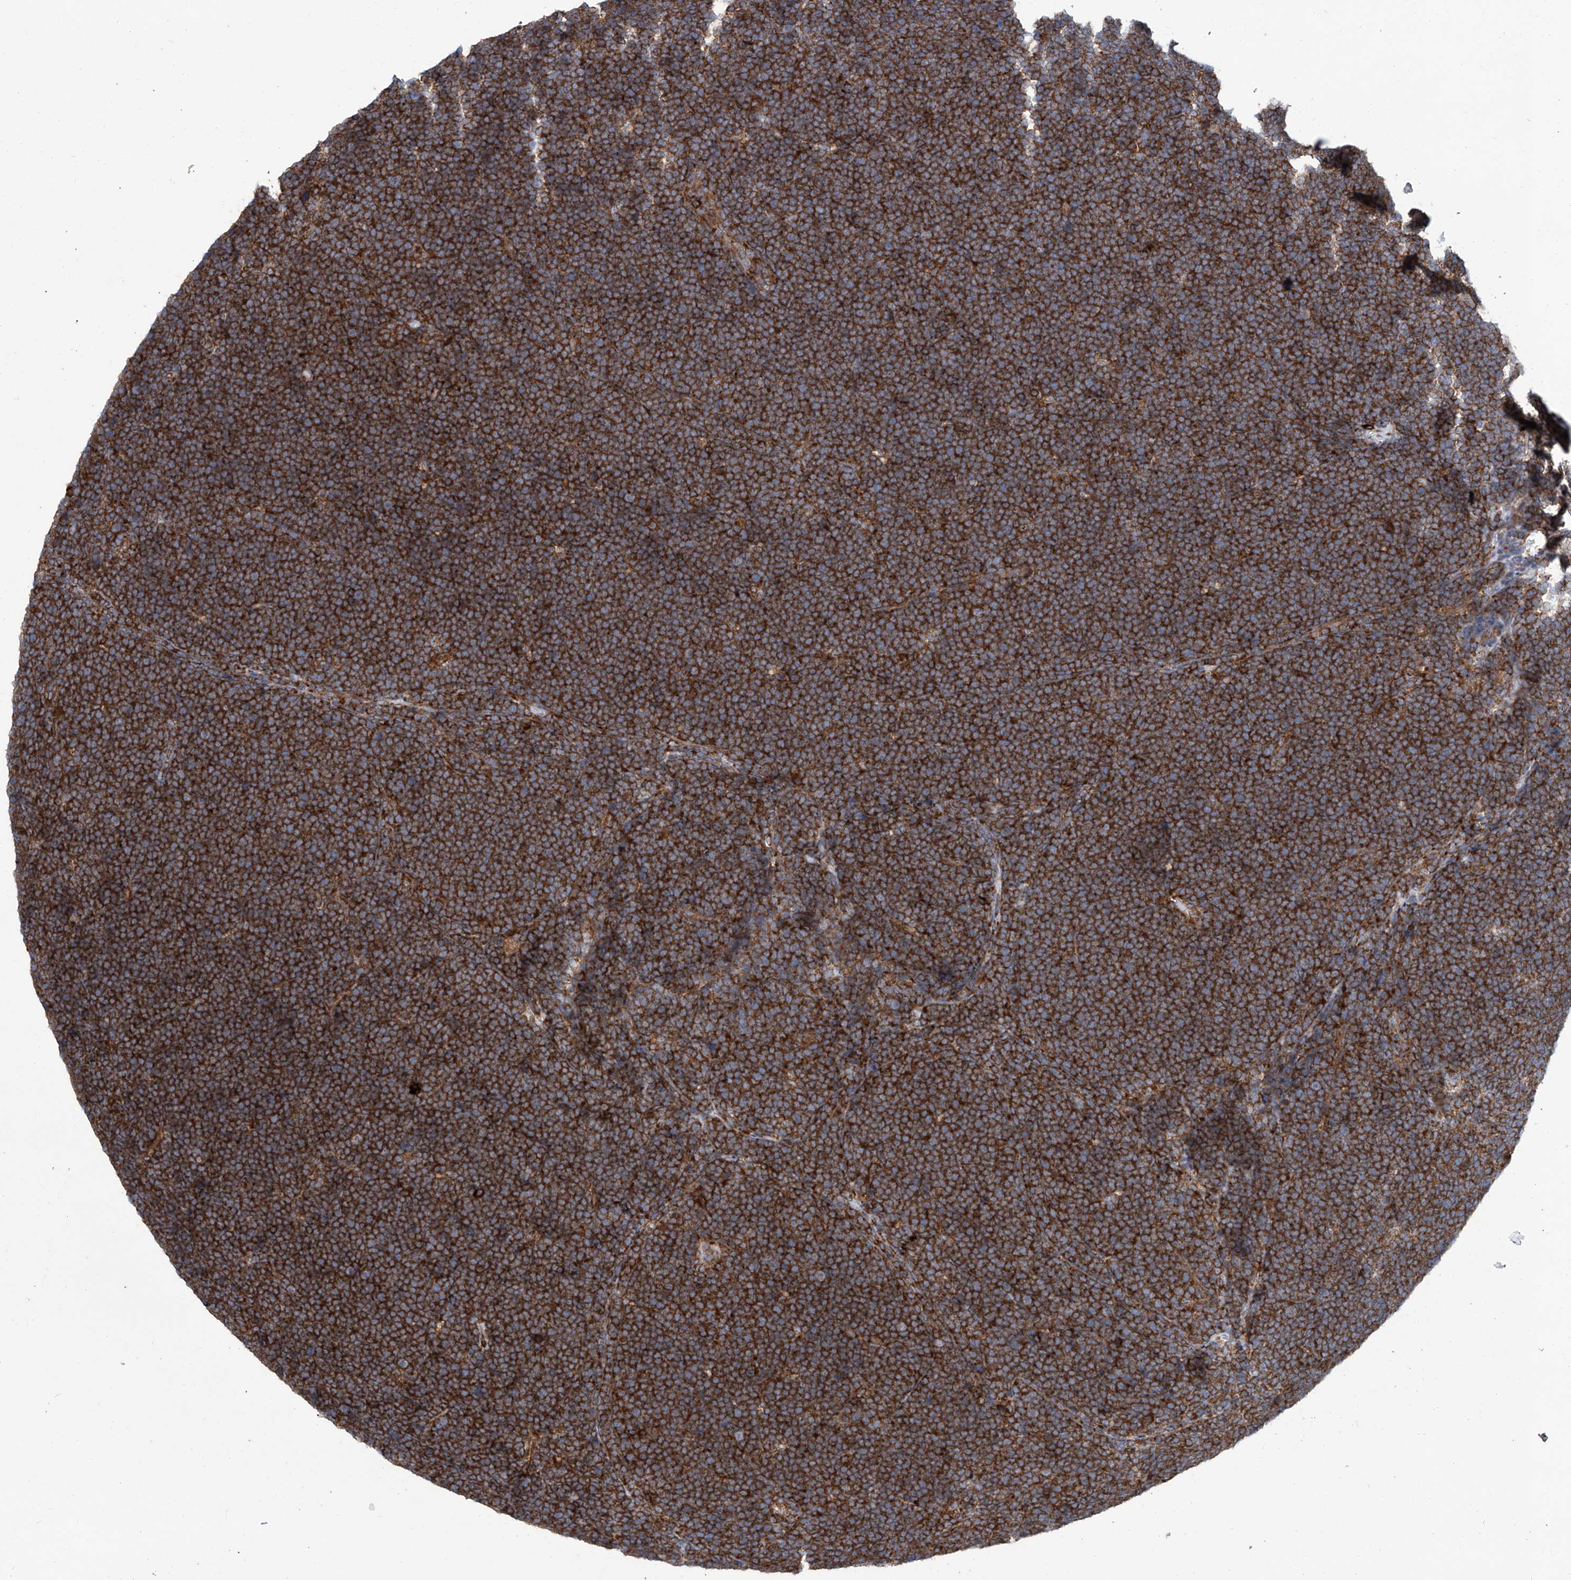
{"staining": {"intensity": "strong", "quantity": ">75%", "location": "cytoplasmic/membranous"}, "tissue": "lymphoma", "cell_type": "Tumor cells", "image_type": "cancer", "snomed": [{"axis": "morphology", "description": "Malignant lymphoma, non-Hodgkin's type, High grade"}, {"axis": "topography", "description": "Lymph node"}], "caption": "Protein expression analysis of human lymphoma reveals strong cytoplasmic/membranous positivity in about >75% of tumor cells.", "gene": "SENP2", "patient": {"sex": "male", "age": 13}}